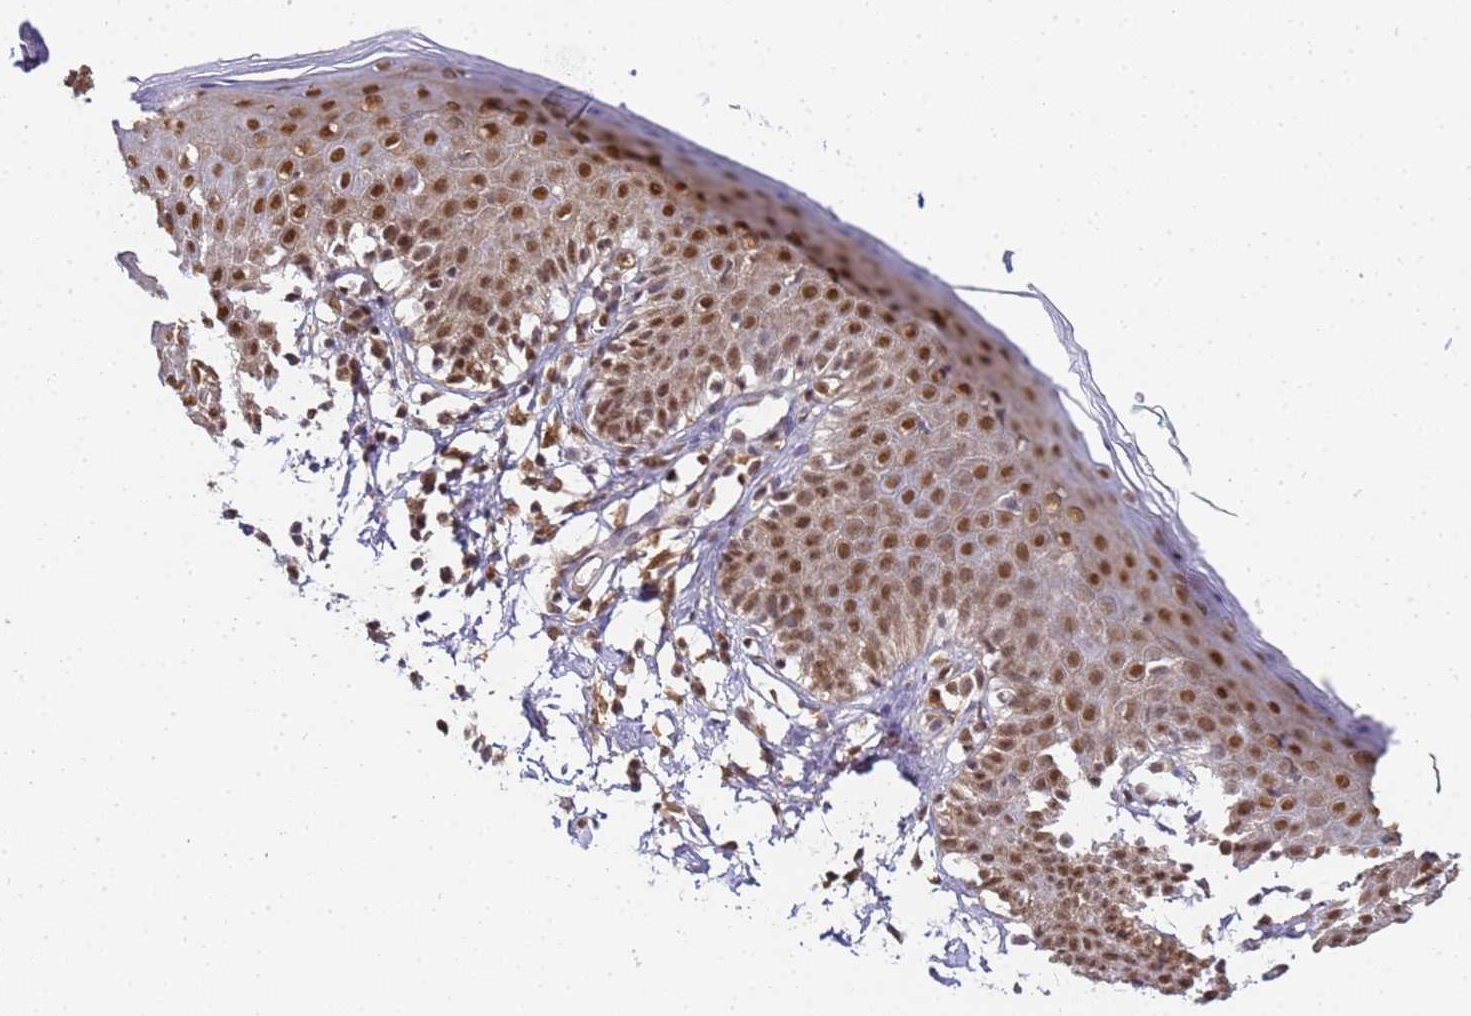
{"staining": {"intensity": "strong", "quantity": ">75%", "location": "nuclear"}, "tissue": "skin", "cell_type": "Epidermal cells", "image_type": "normal", "snomed": [{"axis": "morphology", "description": "Normal tissue, NOS"}, {"axis": "topography", "description": "Vulva"}], "caption": "Brown immunohistochemical staining in benign human skin demonstrates strong nuclear expression in approximately >75% of epidermal cells. The protein of interest is stained brown, and the nuclei are stained in blue (DAB IHC with brightfield microscopy, high magnification).", "gene": "RBM12", "patient": {"sex": "female", "age": 66}}